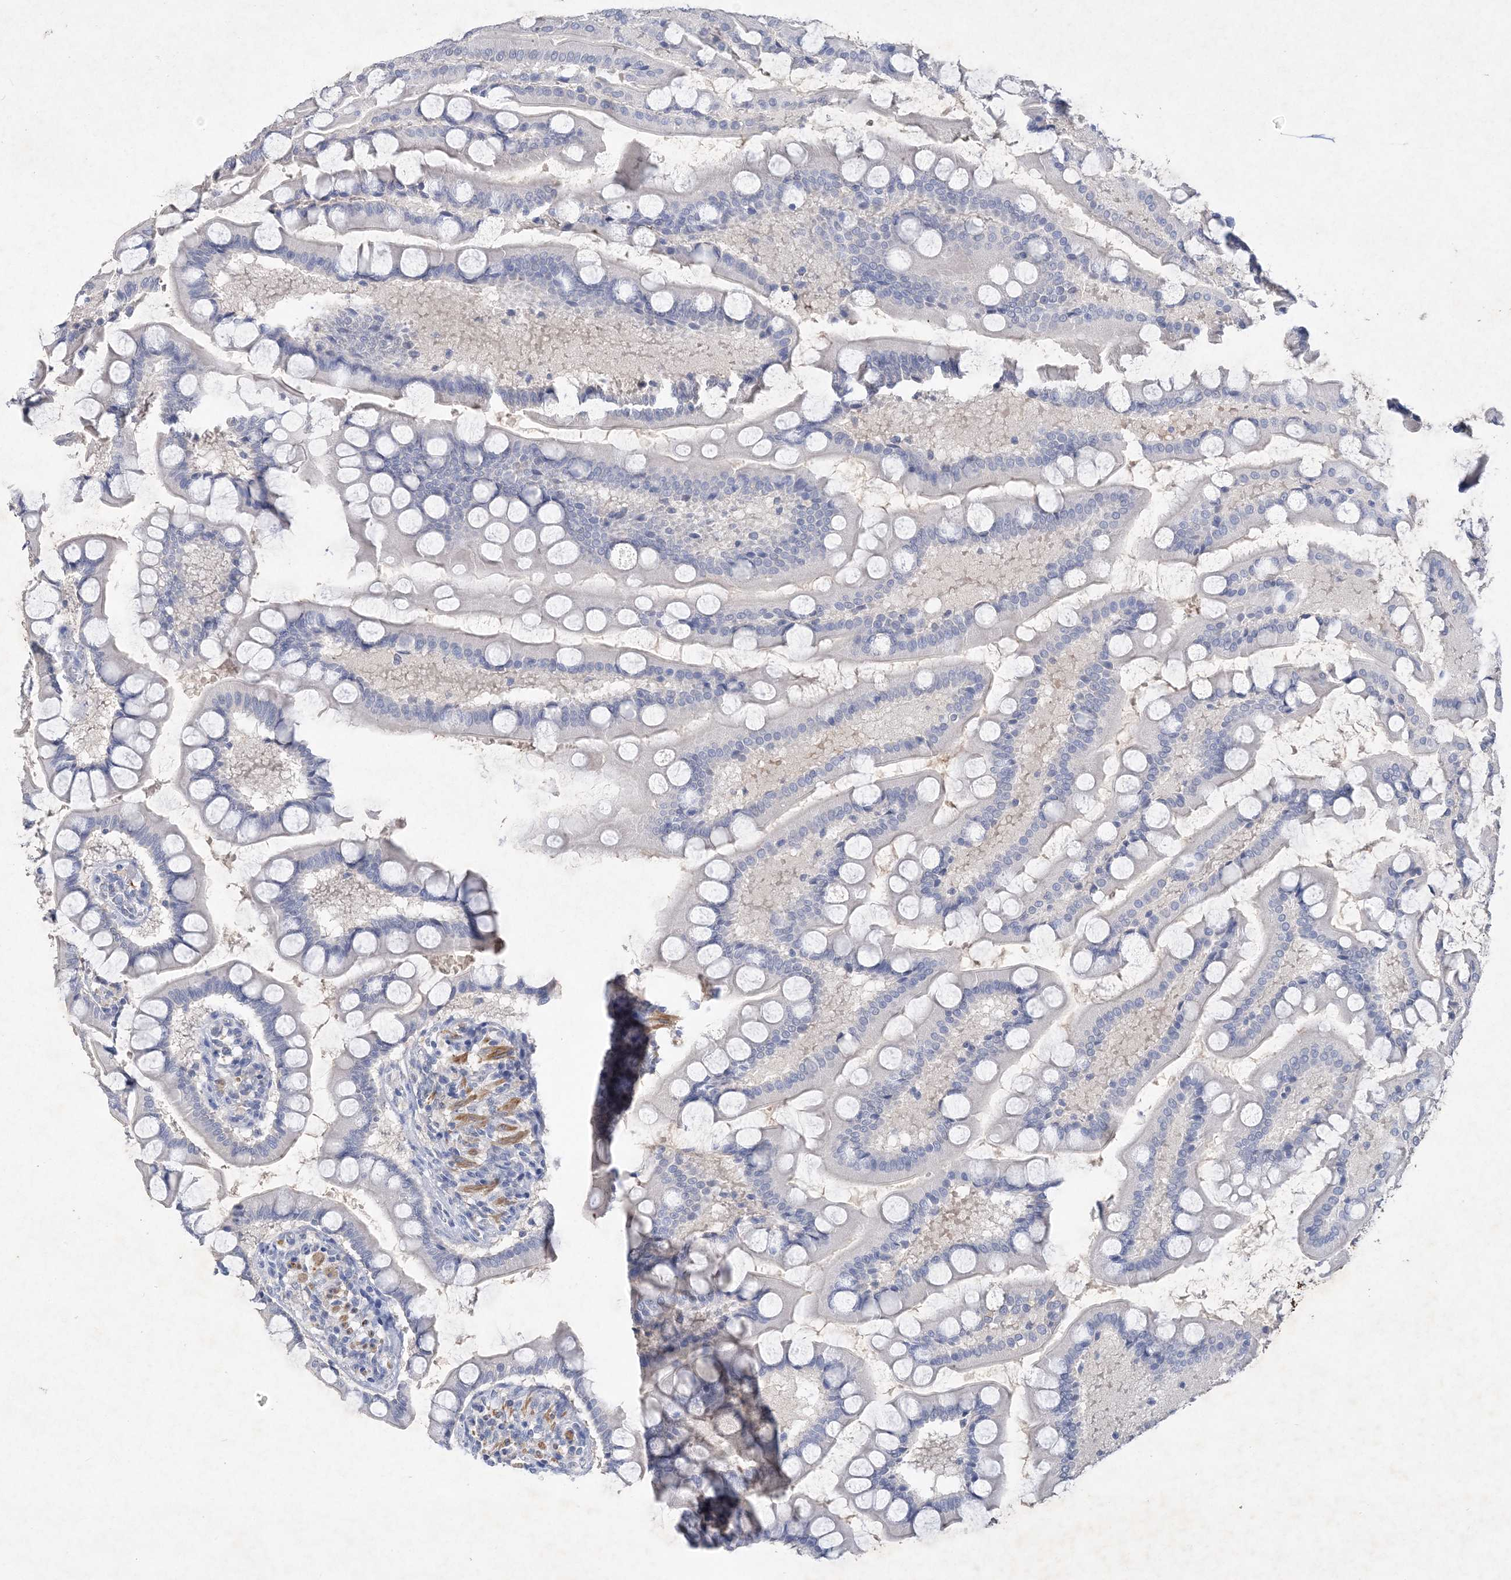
{"staining": {"intensity": "negative", "quantity": "none", "location": "none"}, "tissue": "small intestine", "cell_type": "Glandular cells", "image_type": "normal", "snomed": [{"axis": "morphology", "description": "Normal tissue, NOS"}, {"axis": "topography", "description": "Small intestine"}], "caption": "This micrograph is of normal small intestine stained with immunohistochemistry (IHC) to label a protein in brown with the nuclei are counter-stained blue. There is no expression in glandular cells.", "gene": "C11orf58", "patient": {"sex": "male", "age": 41}}